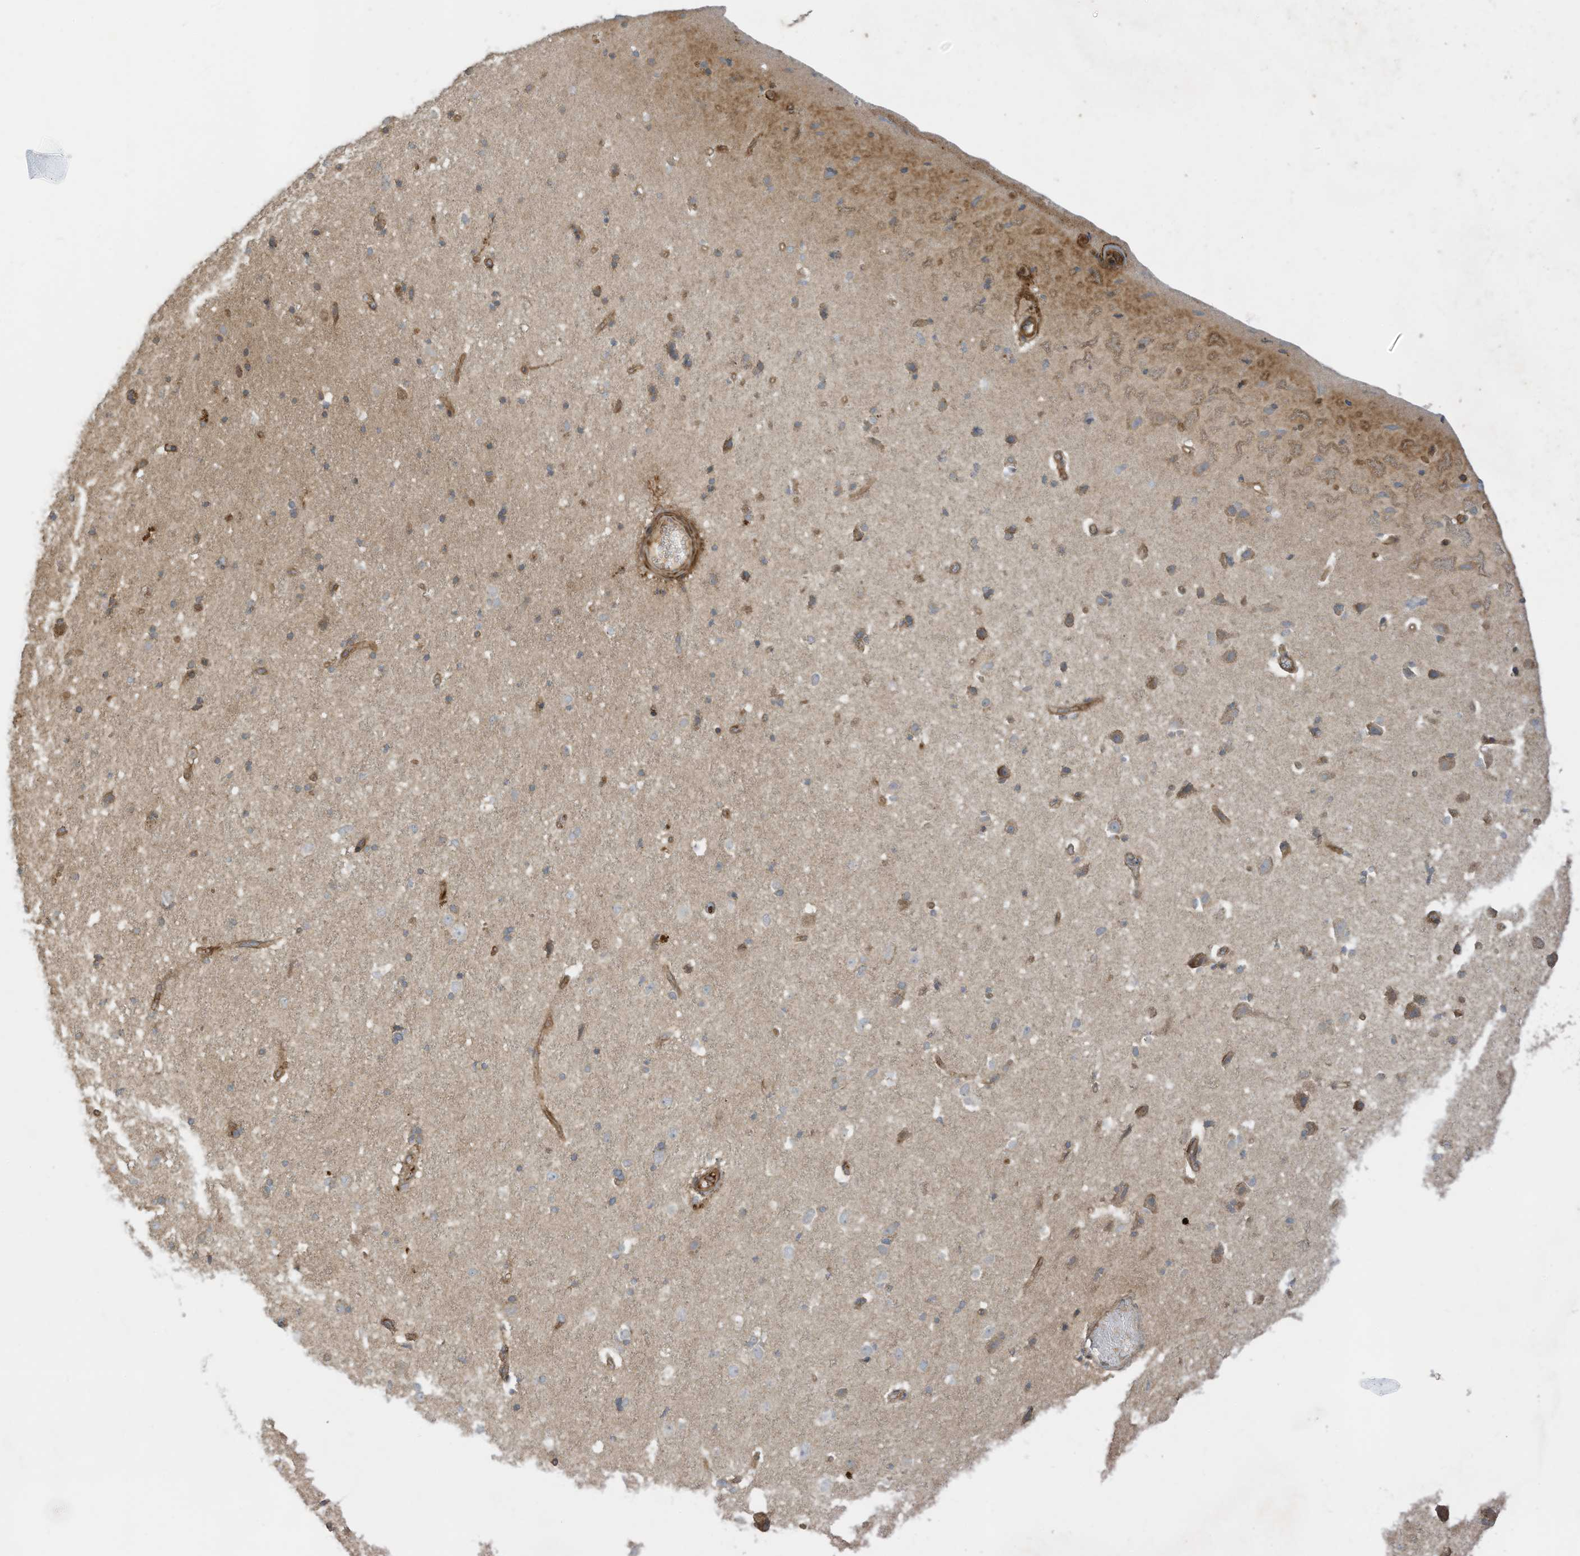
{"staining": {"intensity": "strong", "quantity": "25%-75%", "location": "cytoplasmic/membranous"}, "tissue": "cerebral cortex", "cell_type": "Endothelial cells", "image_type": "normal", "snomed": [{"axis": "morphology", "description": "Normal tissue, NOS"}, {"axis": "topography", "description": "Cerebral cortex"}], "caption": "Protein staining of benign cerebral cortex exhibits strong cytoplasmic/membranous positivity in approximately 25%-75% of endothelial cells. The staining is performed using DAB (3,3'-diaminobenzidine) brown chromogen to label protein expression. The nuclei are counter-stained blue using hematoxylin.", "gene": "DDIT4", "patient": {"sex": "male", "age": 34}}